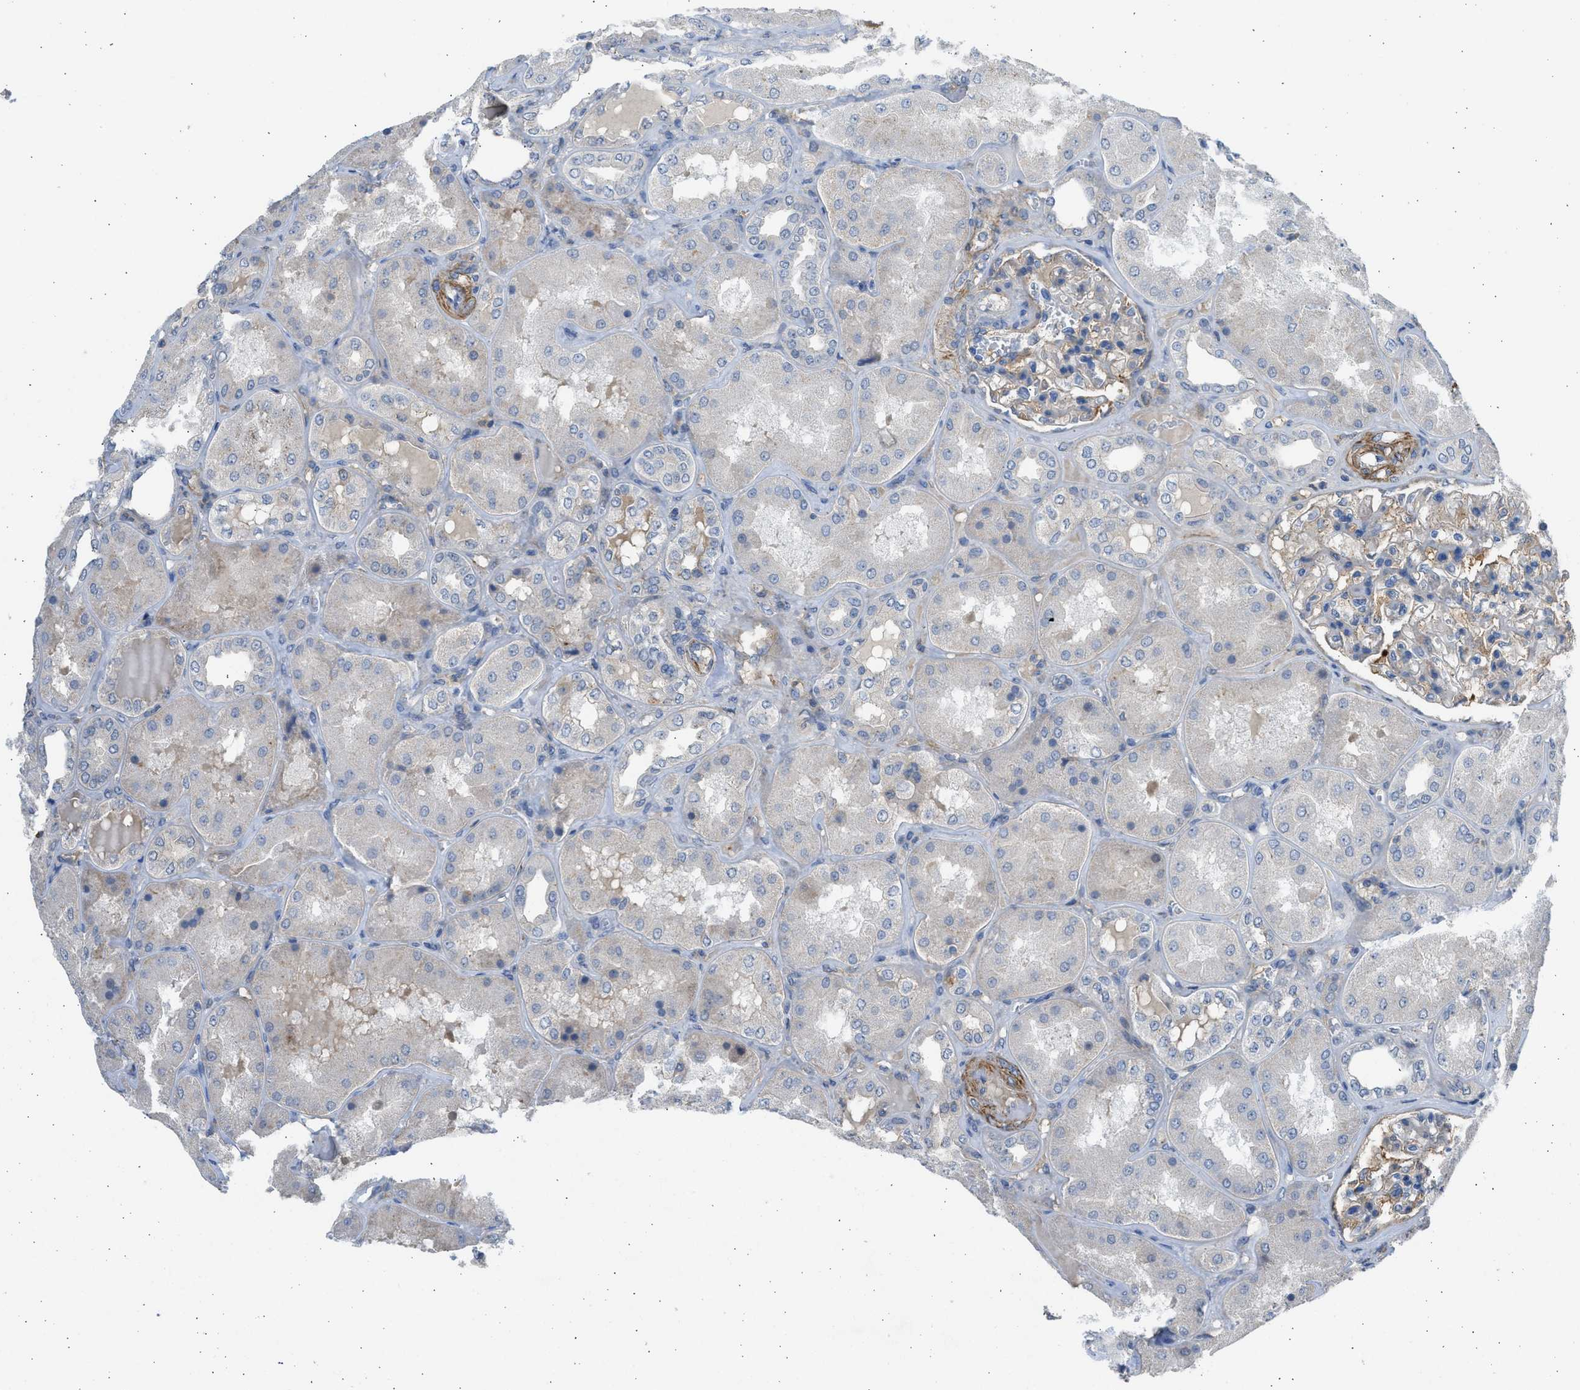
{"staining": {"intensity": "moderate", "quantity": "25%-75%", "location": "cytoplasmic/membranous"}, "tissue": "kidney", "cell_type": "Cells in glomeruli", "image_type": "normal", "snomed": [{"axis": "morphology", "description": "Normal tissue, NOS"}, {"axis": "topography", "description": "Kidney"}], "caption": "Immunohistochemistry of unremarkable kidney shows medium levels of moderate cytoplasmic/membranous expression in approximately 25%-75% of cells in glomeruli.", "gene": "PCNX3", "patient": {"sex": "female", "age": 56}}